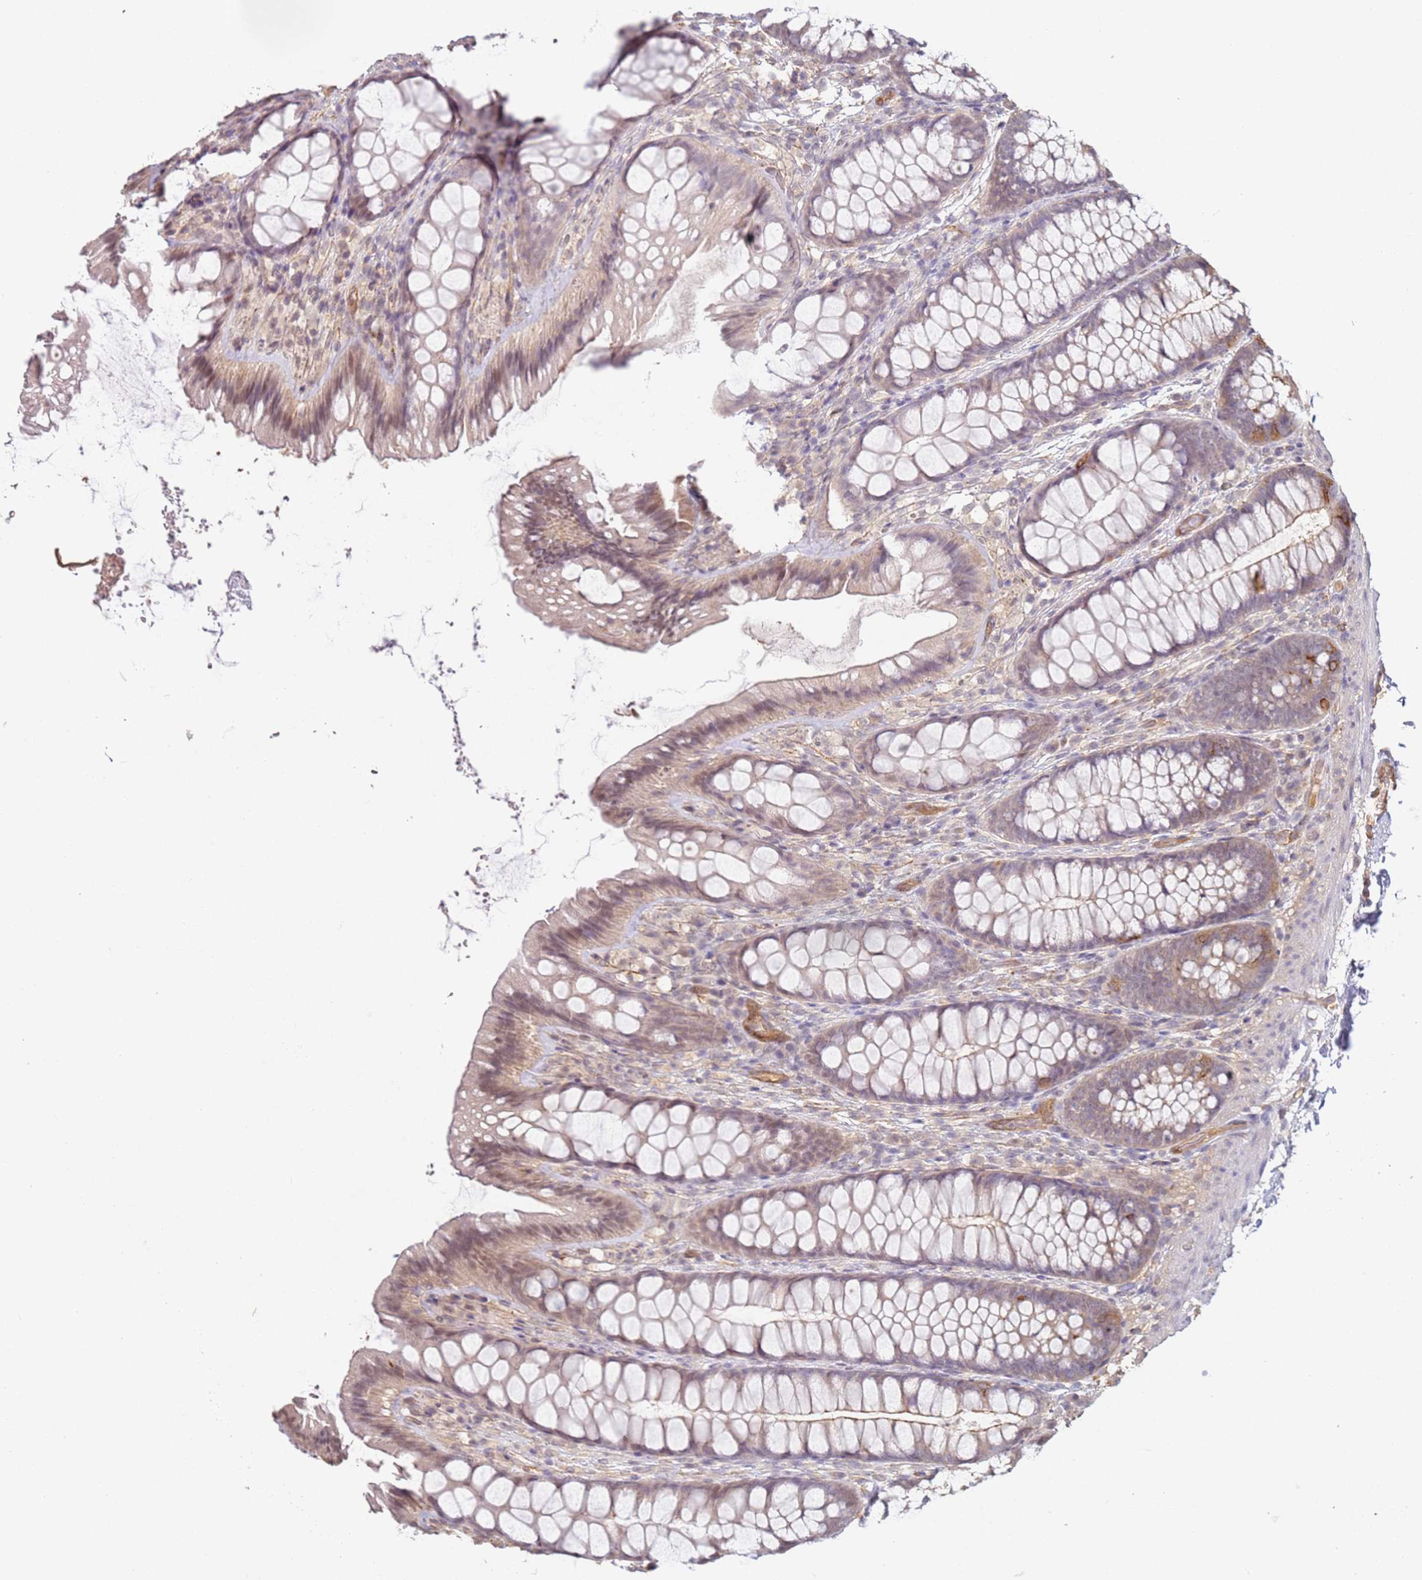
{"staining": {"intensity": "weak", "quantity": "<25%", "location": "cytoplasmic/membranous"}, "tissue": "colon", "cell_type": "Endothelial cells", "image_type": "normal", "snomed": [{"axis": "morphology", "description": "Normal tissue, NOS"}, {"axis": "topography", "description": "Colon"}], "caption": "This is an immunohistochemistry (IHC) photomicrograph of benign human colon. There is no positivity in endothelial cells.", "gene": "WDR93", "patient": {"sex": "male", "age": 46}}